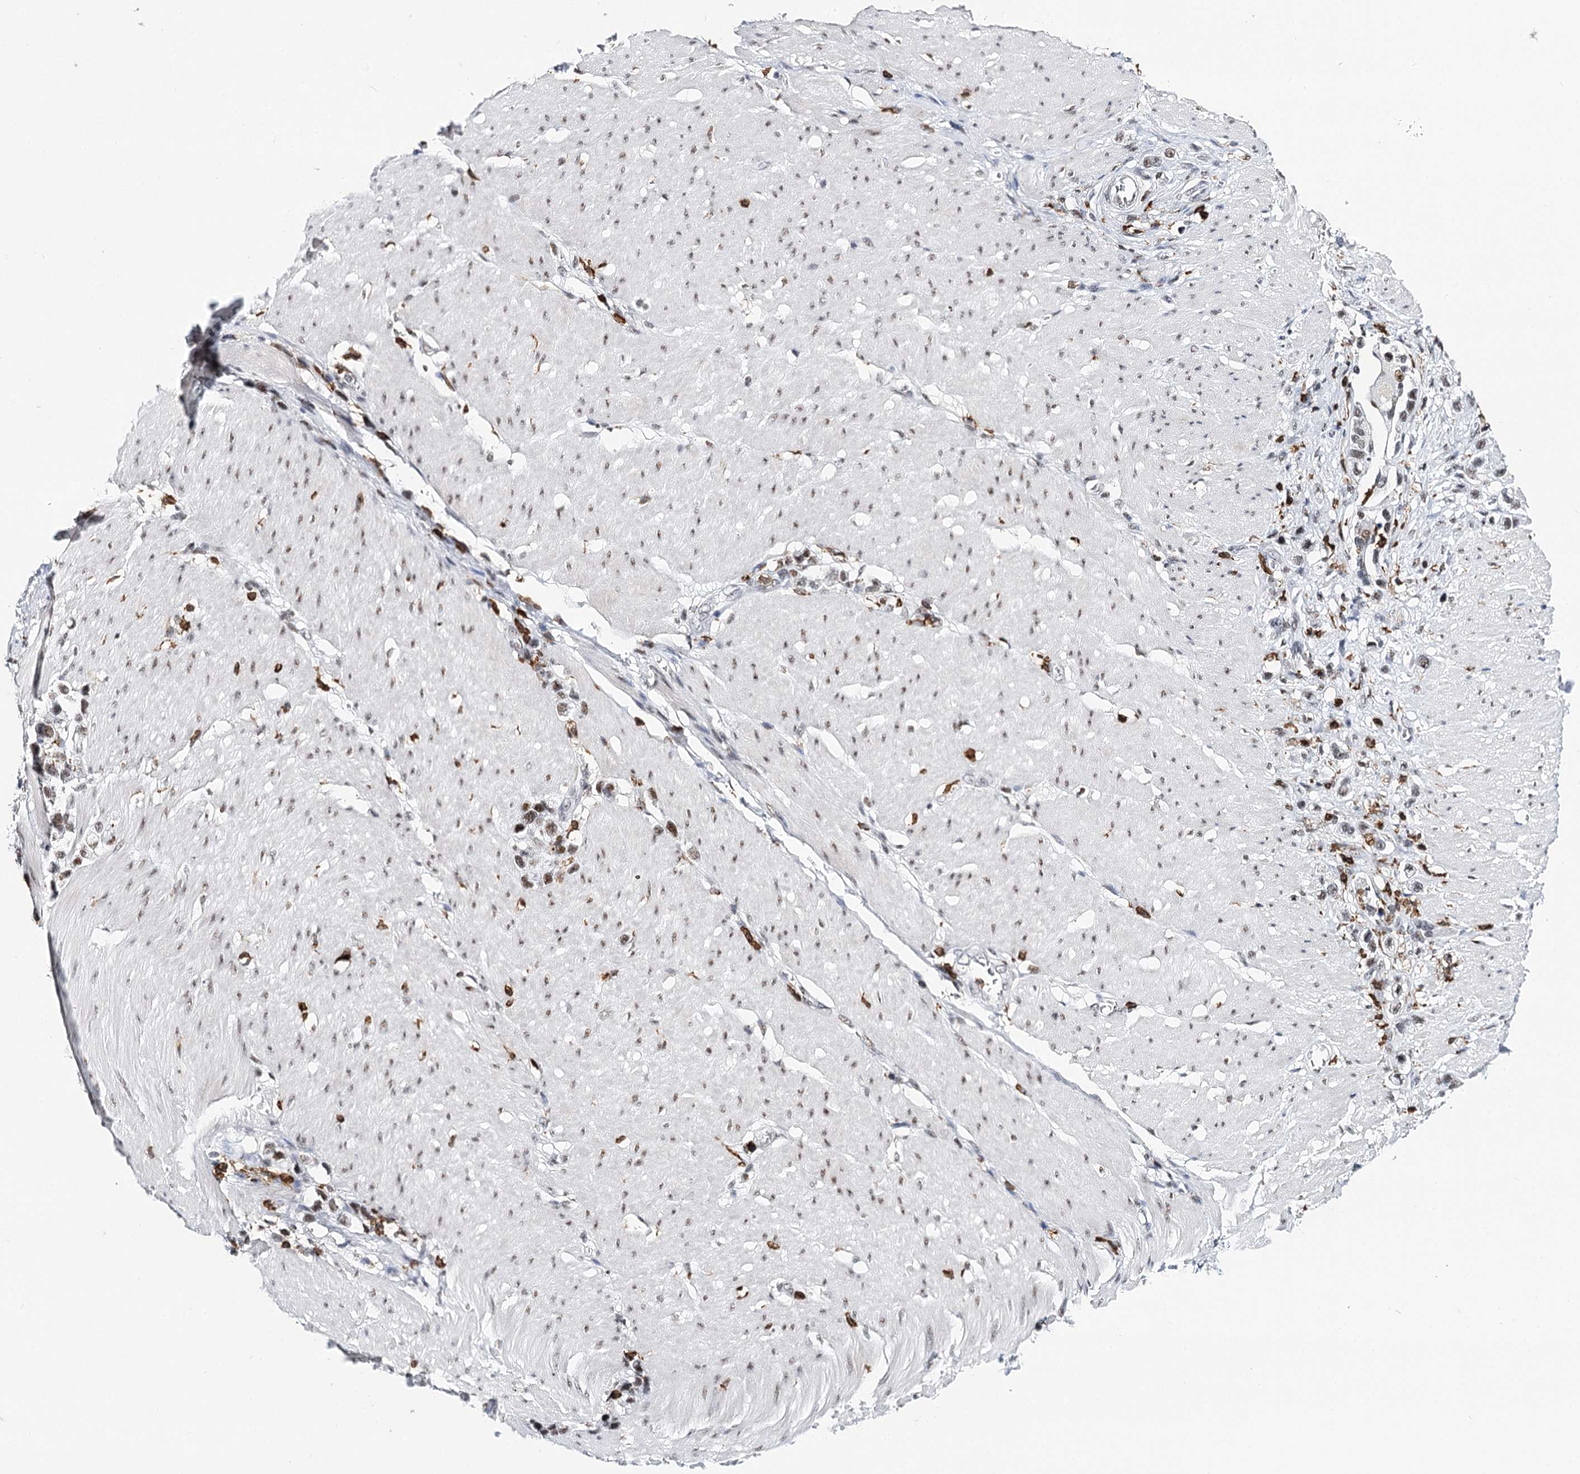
{"staining": {"intensity": "negative", "quantity": "none", "location": "none"}, "tissue": "stomach cancer", "cell_type": "Tumor cells", "image_type": "cancer", "snomed": [{"axis": "morphology", "description": "Normal tissue, NOS"}, {"axis": "morphology", "description": "Adenocarcinoma, NOS"}, {"axis": "topography", "description": "Stomach, upper"}, {"axis": "topography", "description": "Stomach"}], "caption": "This micrograph is of stomach cancer stained with IHC to label a protein in brown with the nuclei are counter-stained blue. There is no positivity in tumor cells. Brightfield microscopy of immunohistochemistry (IHC) stained with DAB (brown) and hematoxylin (blue), captured at high magnification.", "gene": "BARD1", "patient": {"sex": "female", "age": 65}}